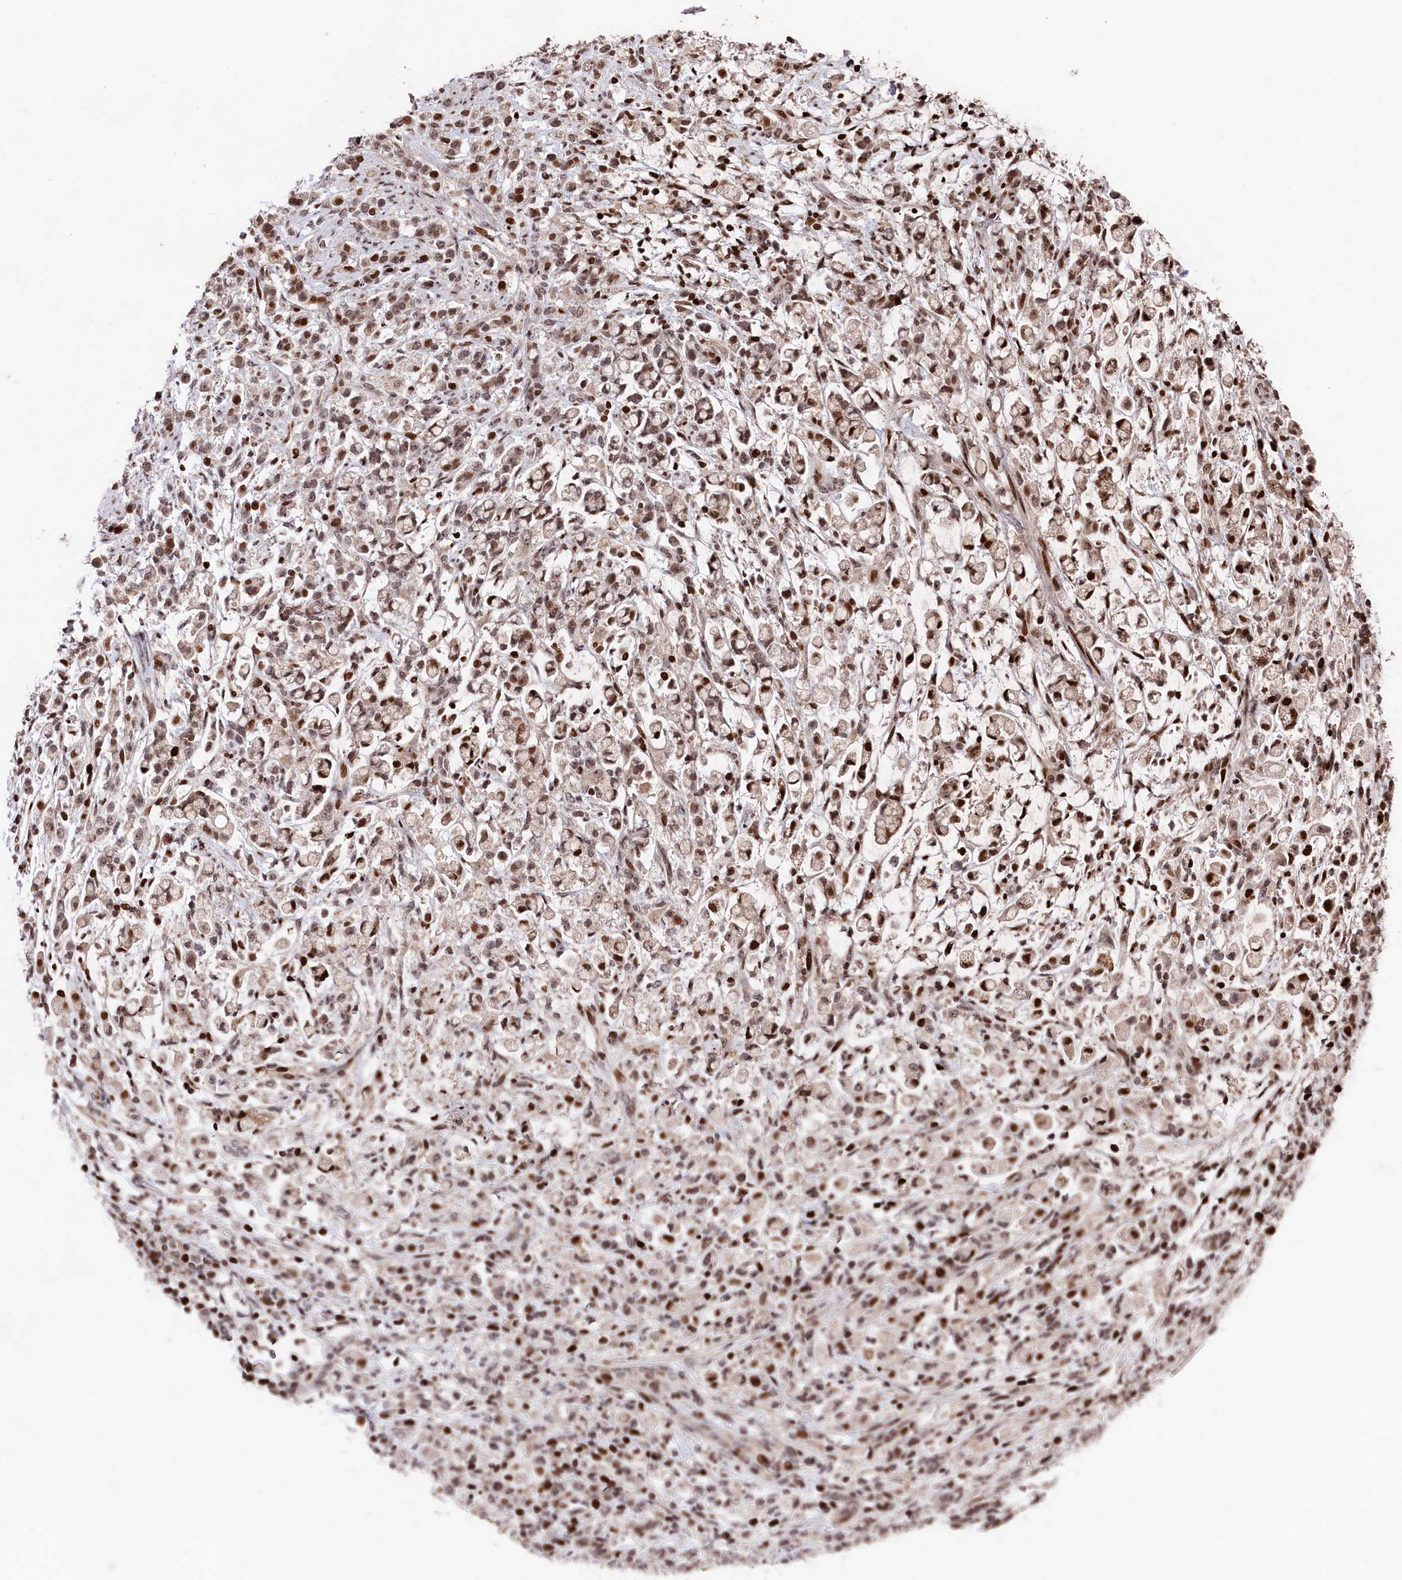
{"staining": {"intensity": "moderate", "quantity": ">75%", "location": "nuclear"}, "tissue": "stomach cancer", "cell_type": "Tumor cells", "image_type": "cancer", "snomed": [{"axis": "morphology", "description": "Adenocarcinoma, NOS"}, {"axis": "topography", "description": "Stomach"}], "caption": "Brown immunohistochemical staining in adenocarcinoma (stomach) demonstrates moderate nuclear staining in about >75% of tumor cells.", "gene": "MCF2L2", "patient": {"sex": "female", "age": 60}}